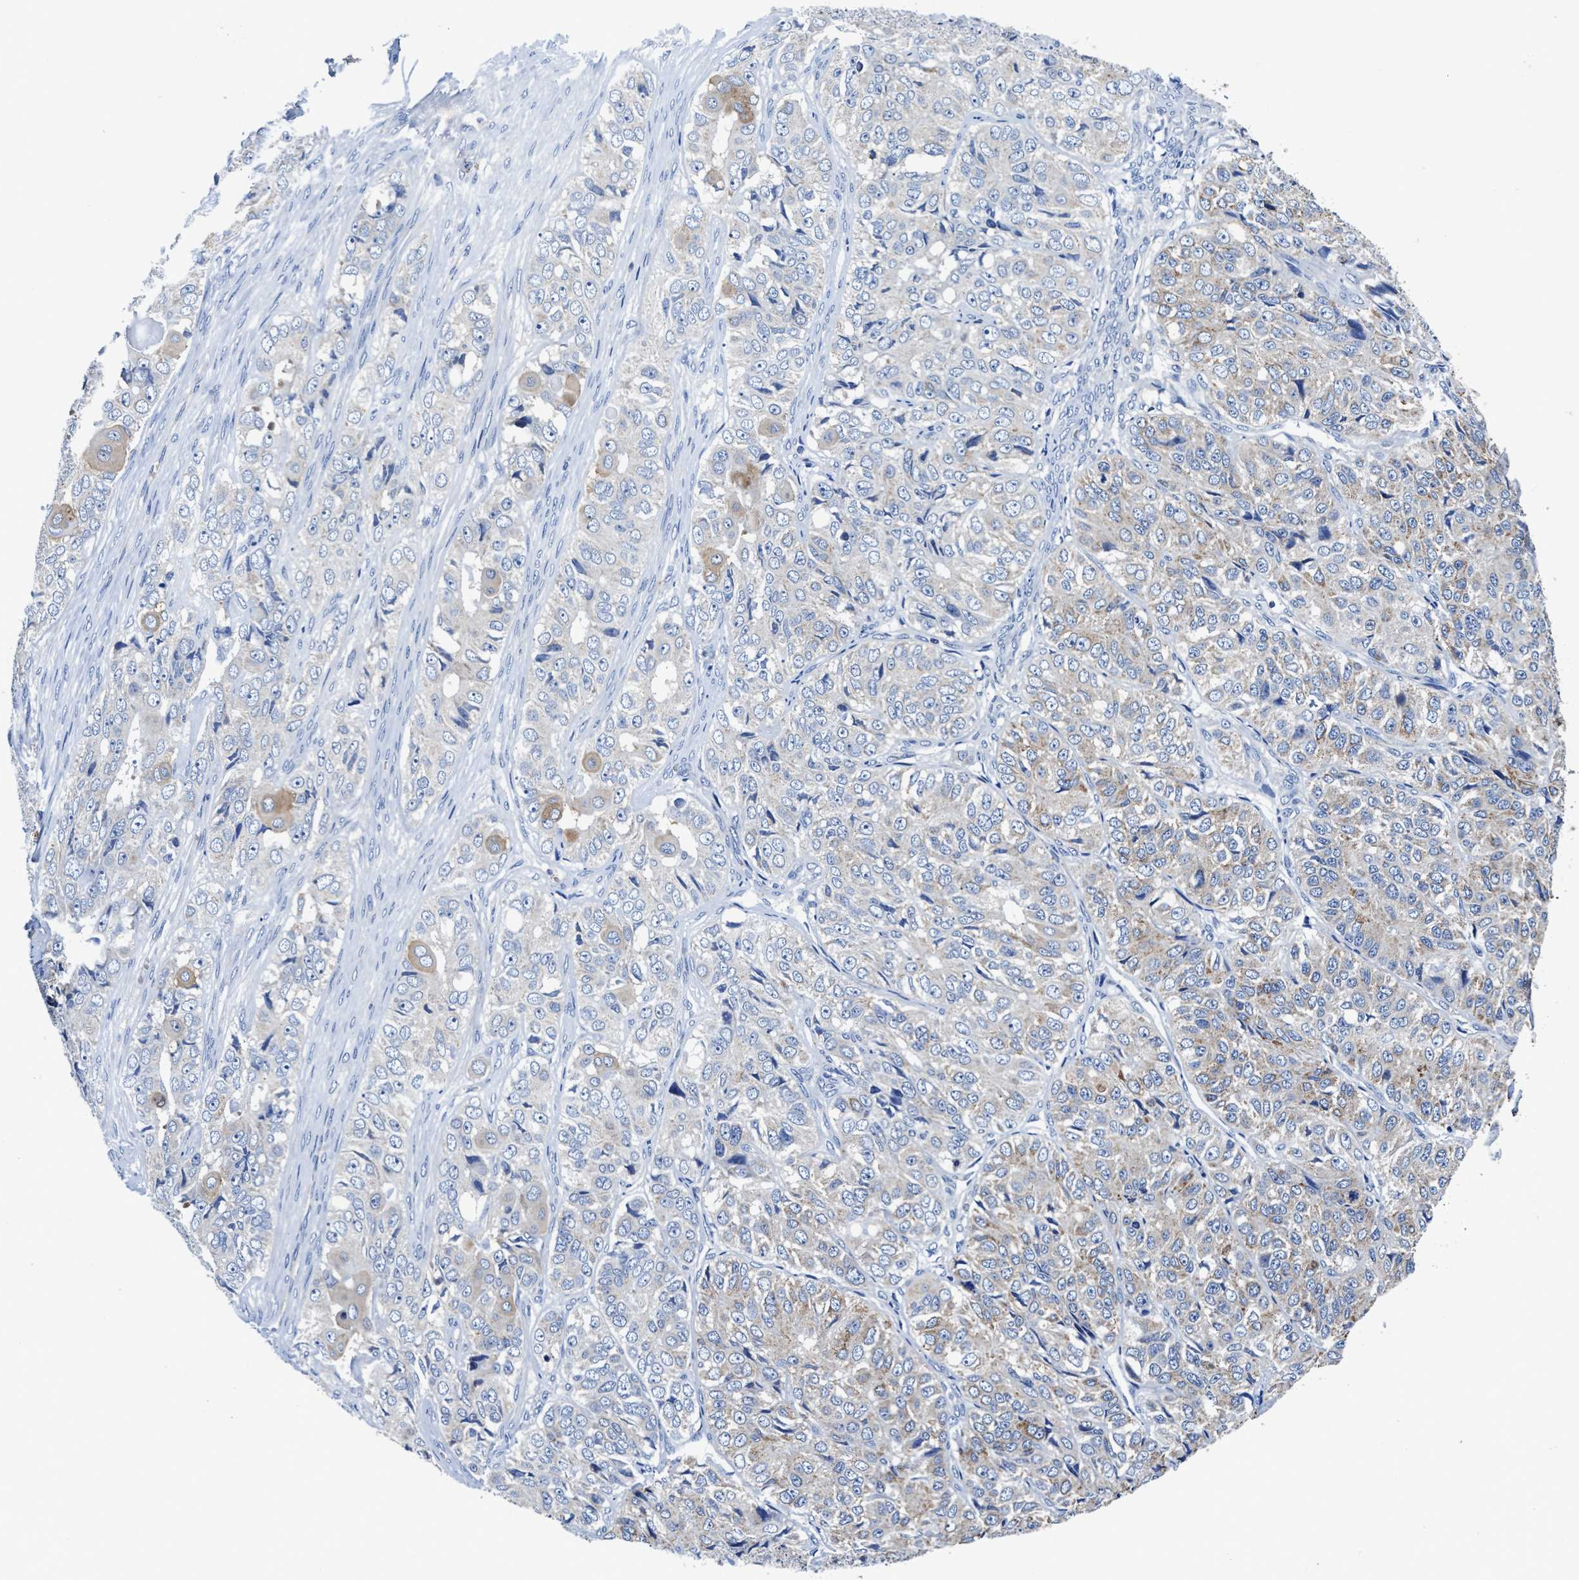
{"staining": {"intensity": "weak", "quantity": "<25%", "location": "cytoplasmic/membranous"}, "tissue": "ovarian cancer", "cell_type": "Tumor cells", "image_type": "cancer", "snomed": [{"axis": "morphology", "description": "Carcinoma, endometroid"}, {"axis": "topography", "description": "Ovary"}], "caption": "The photomicrograph displays no significant expression in tumor cells of ovarian endometroid carcinoma. The staining is performed using DAB brown chromogen with nuclei counter-stained in using hematoxylin.", "gene": "PHLPP1", "patient": {"sex": "female", "age": 51}}